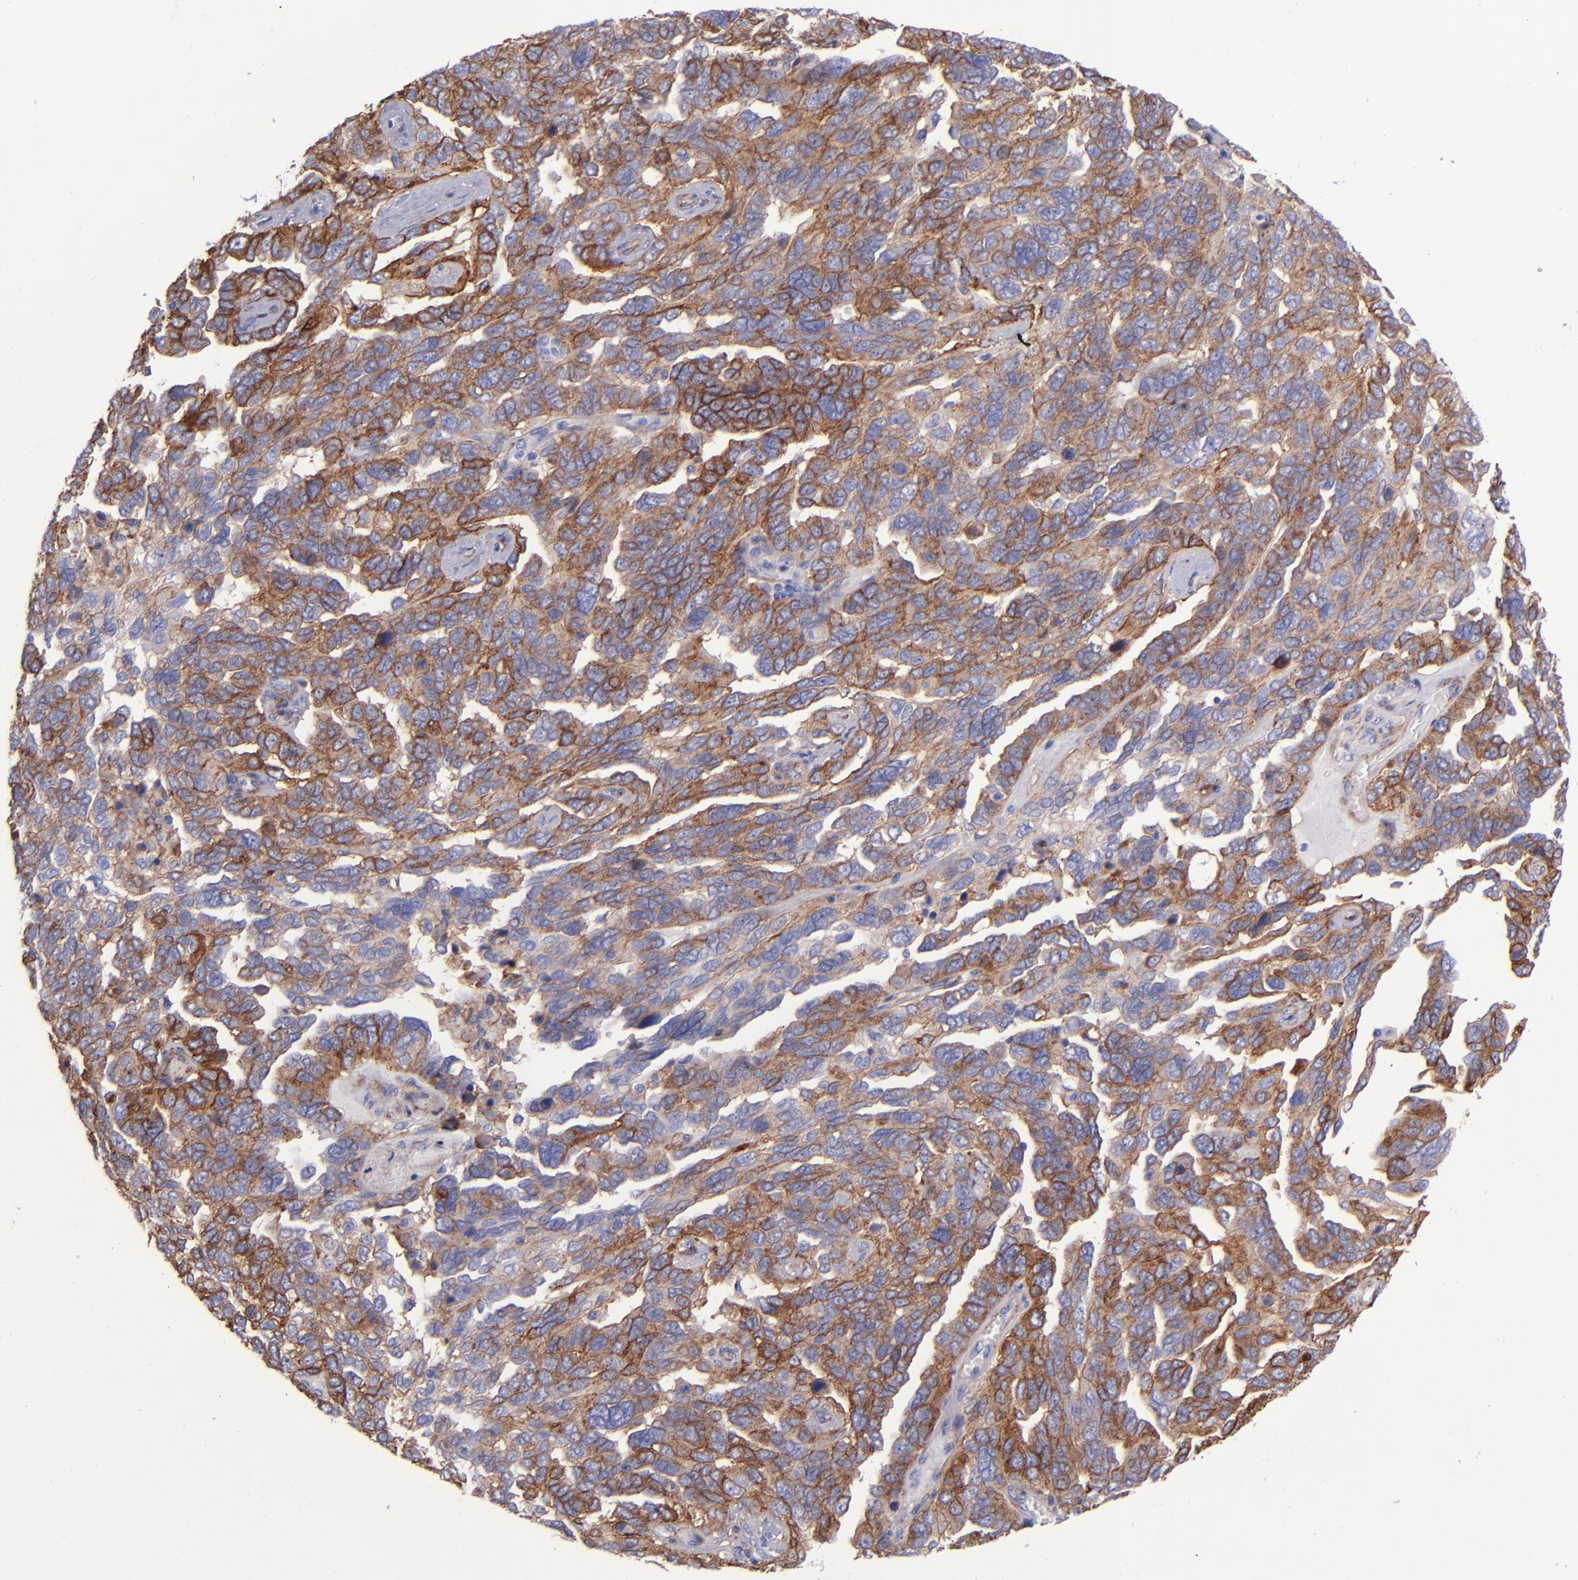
{"staining": {"intensity": "moderate", "quantity": ">75%", "location": "cytoplasmic/membranous"}, "tissue": "ovarian cancer", "cell_type": "Tumor cells", "image_type": "cancer", "snomed": [{"axis": "morphology", "description": "Cystadenocarcinoma, serous, NOS"}, {"axis": "topography", "description": "Ovary"}], "caption": "Human ovarian cancer (serous cystadenocarcinoma) stained with a protein marker demonstrates moderate staining in tumor cells.", "gene": "ITGAV", "patient": {"sex": "female", "age": 64}}